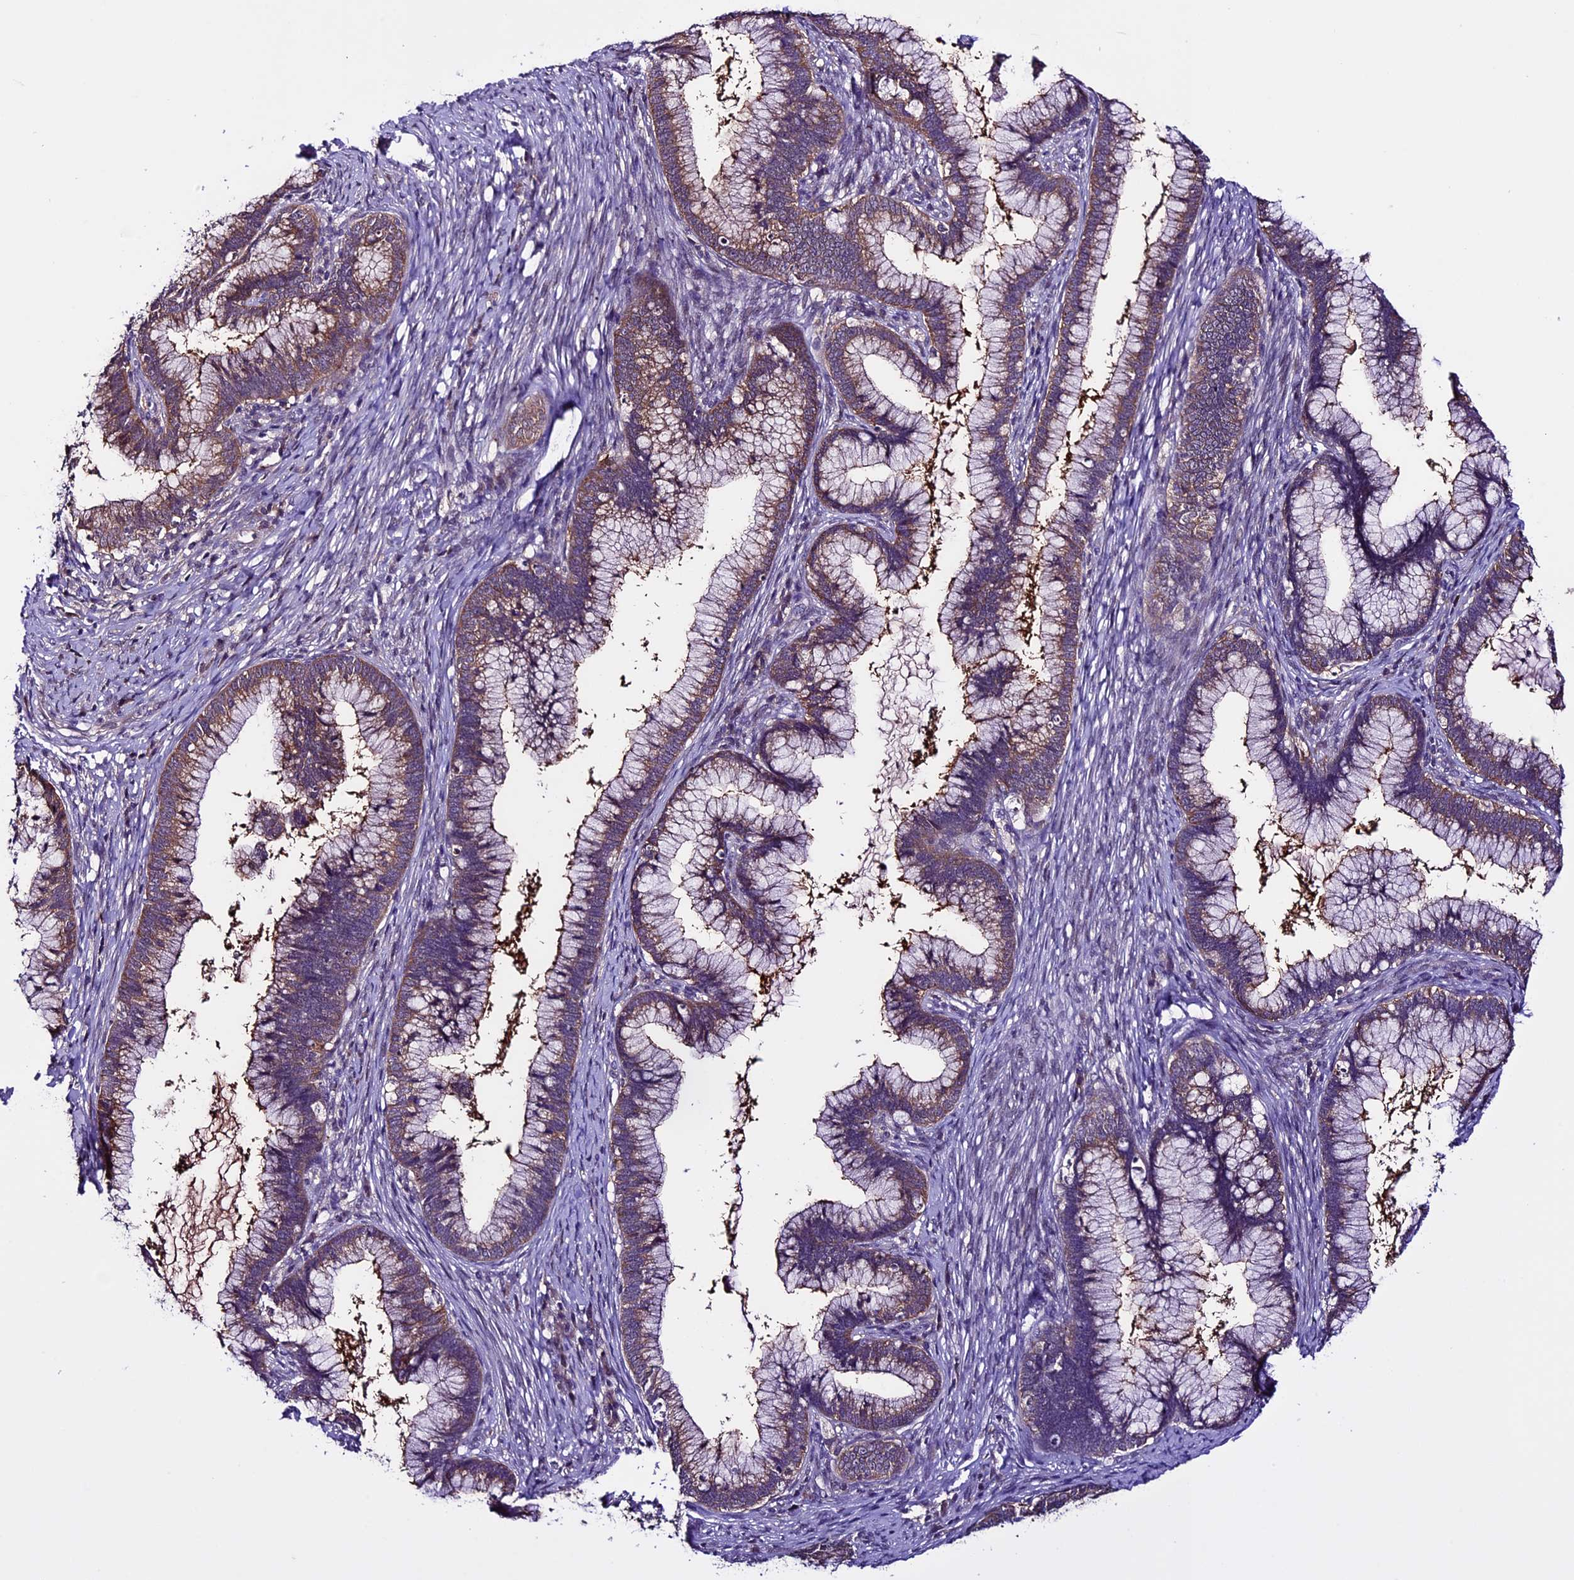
{"staining": {"intensity": "moderate", "quantity": ">75%", "location": "cytoplasmic/membranous"}, "tissue": "cervical cancer", "cell_type": "Tumor cells", "image_type": "cancer", "snomed": [{"axis": "morphology", "description": "Adenocarcinoma, NOS"}, {"axis": "topography", "description": "Cervix"}], "caption": "Immunohistochemistry of human cervical cancer (adenocarcinoma) exhibits medium levels of moderate cytoplasmic/membranous staining in approximately >75% of tumor cells.", "gene": "XKR7", "patient": {"sex": "female", "age": 36}}